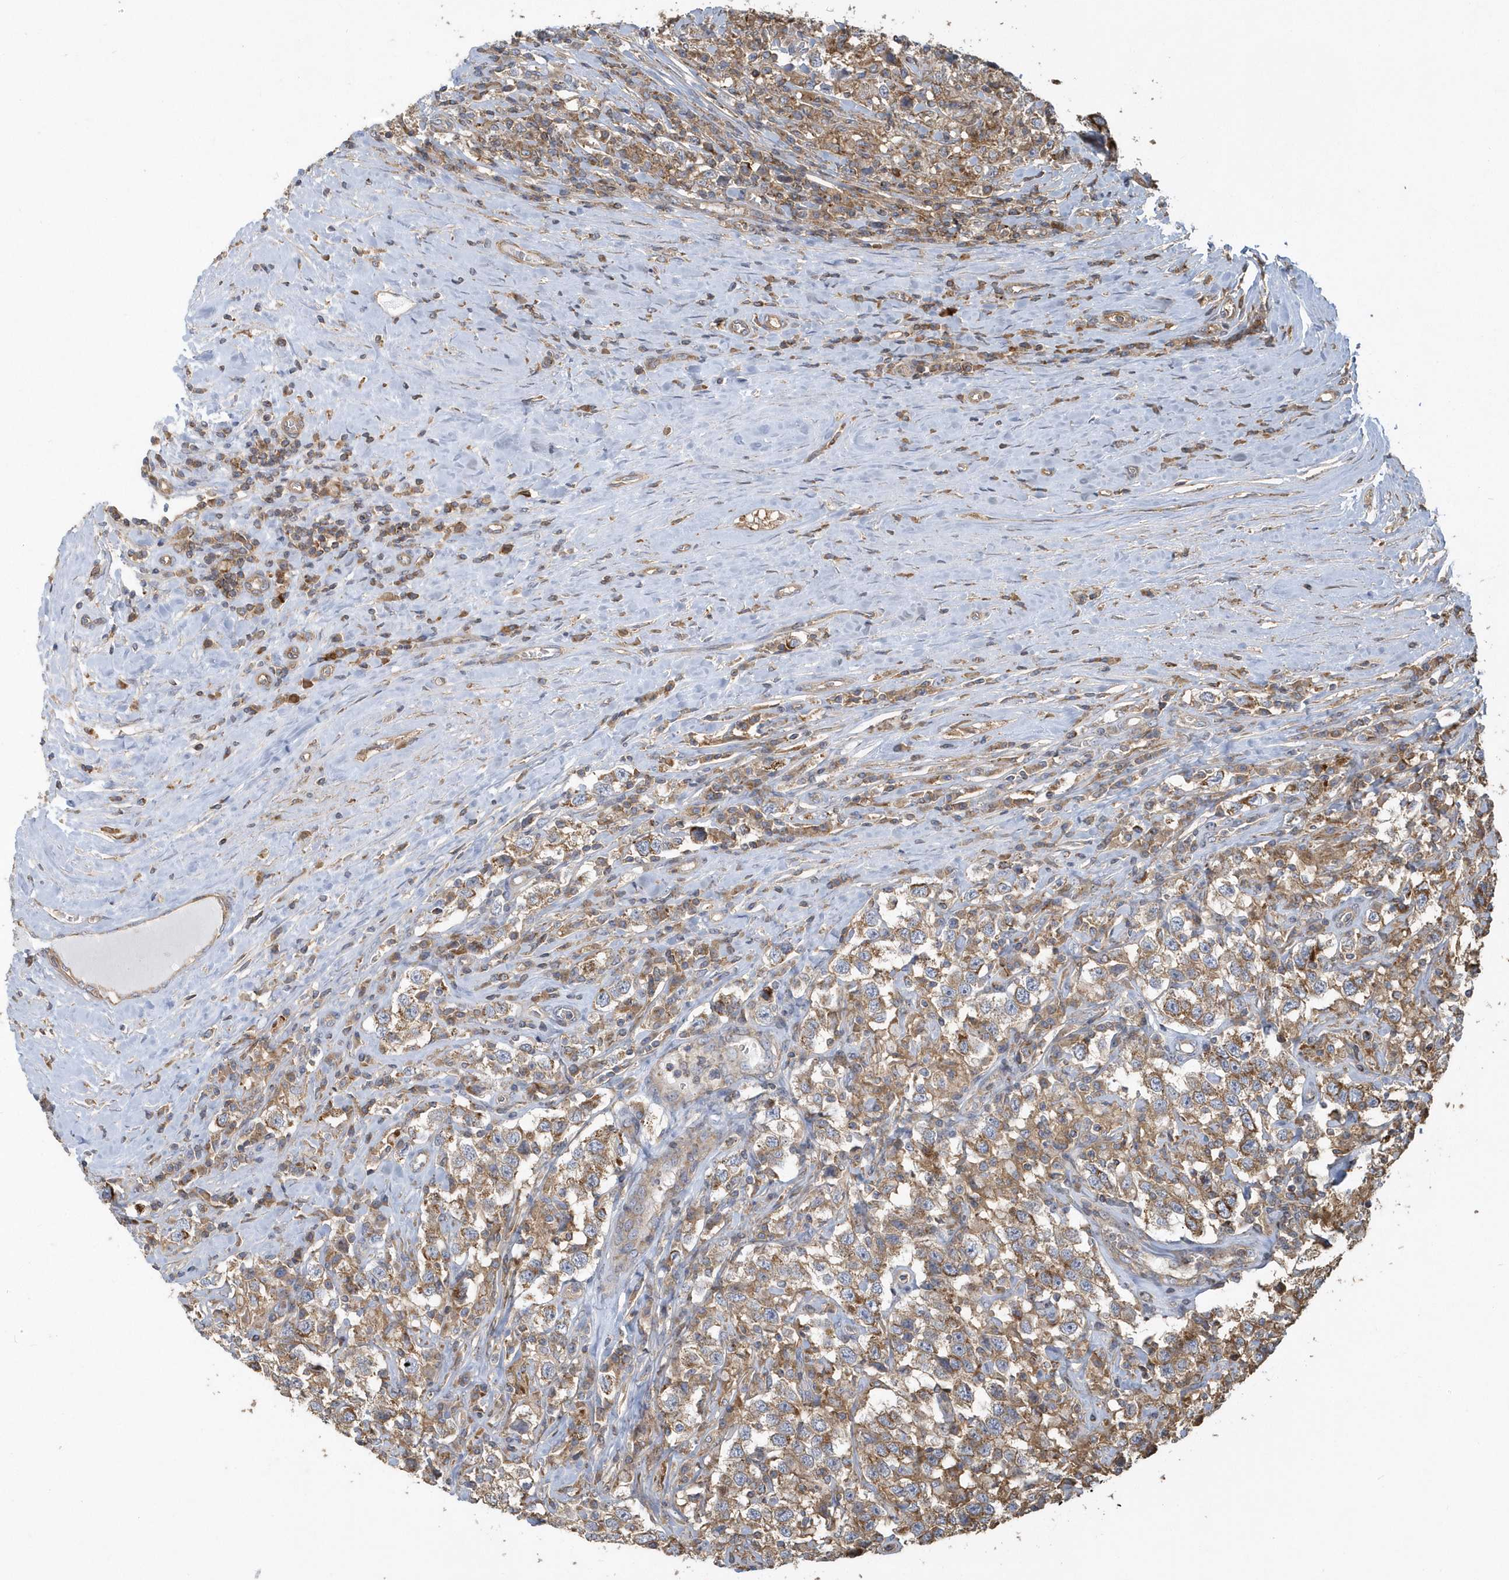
{"staining": {"intensity": "moderate", "quantity": ">75%", "location": "cytoplasmic/membranous"}, "tissue": "testis cancer", "cell_type": "Tumor cells", "image_type": "cancer", "snomed": [{"axis": "morphology", "description": "Seminoma, NOS"}, {"axis": "topography", "description": "Testis"}], "caption": "A brown stain labels moderate cytoplasmic/membranous staining of a protein in human seminoma (testis) tumor cells.", "gene": "TRAIP", "patient": {"sex": "male", "age": 41}}